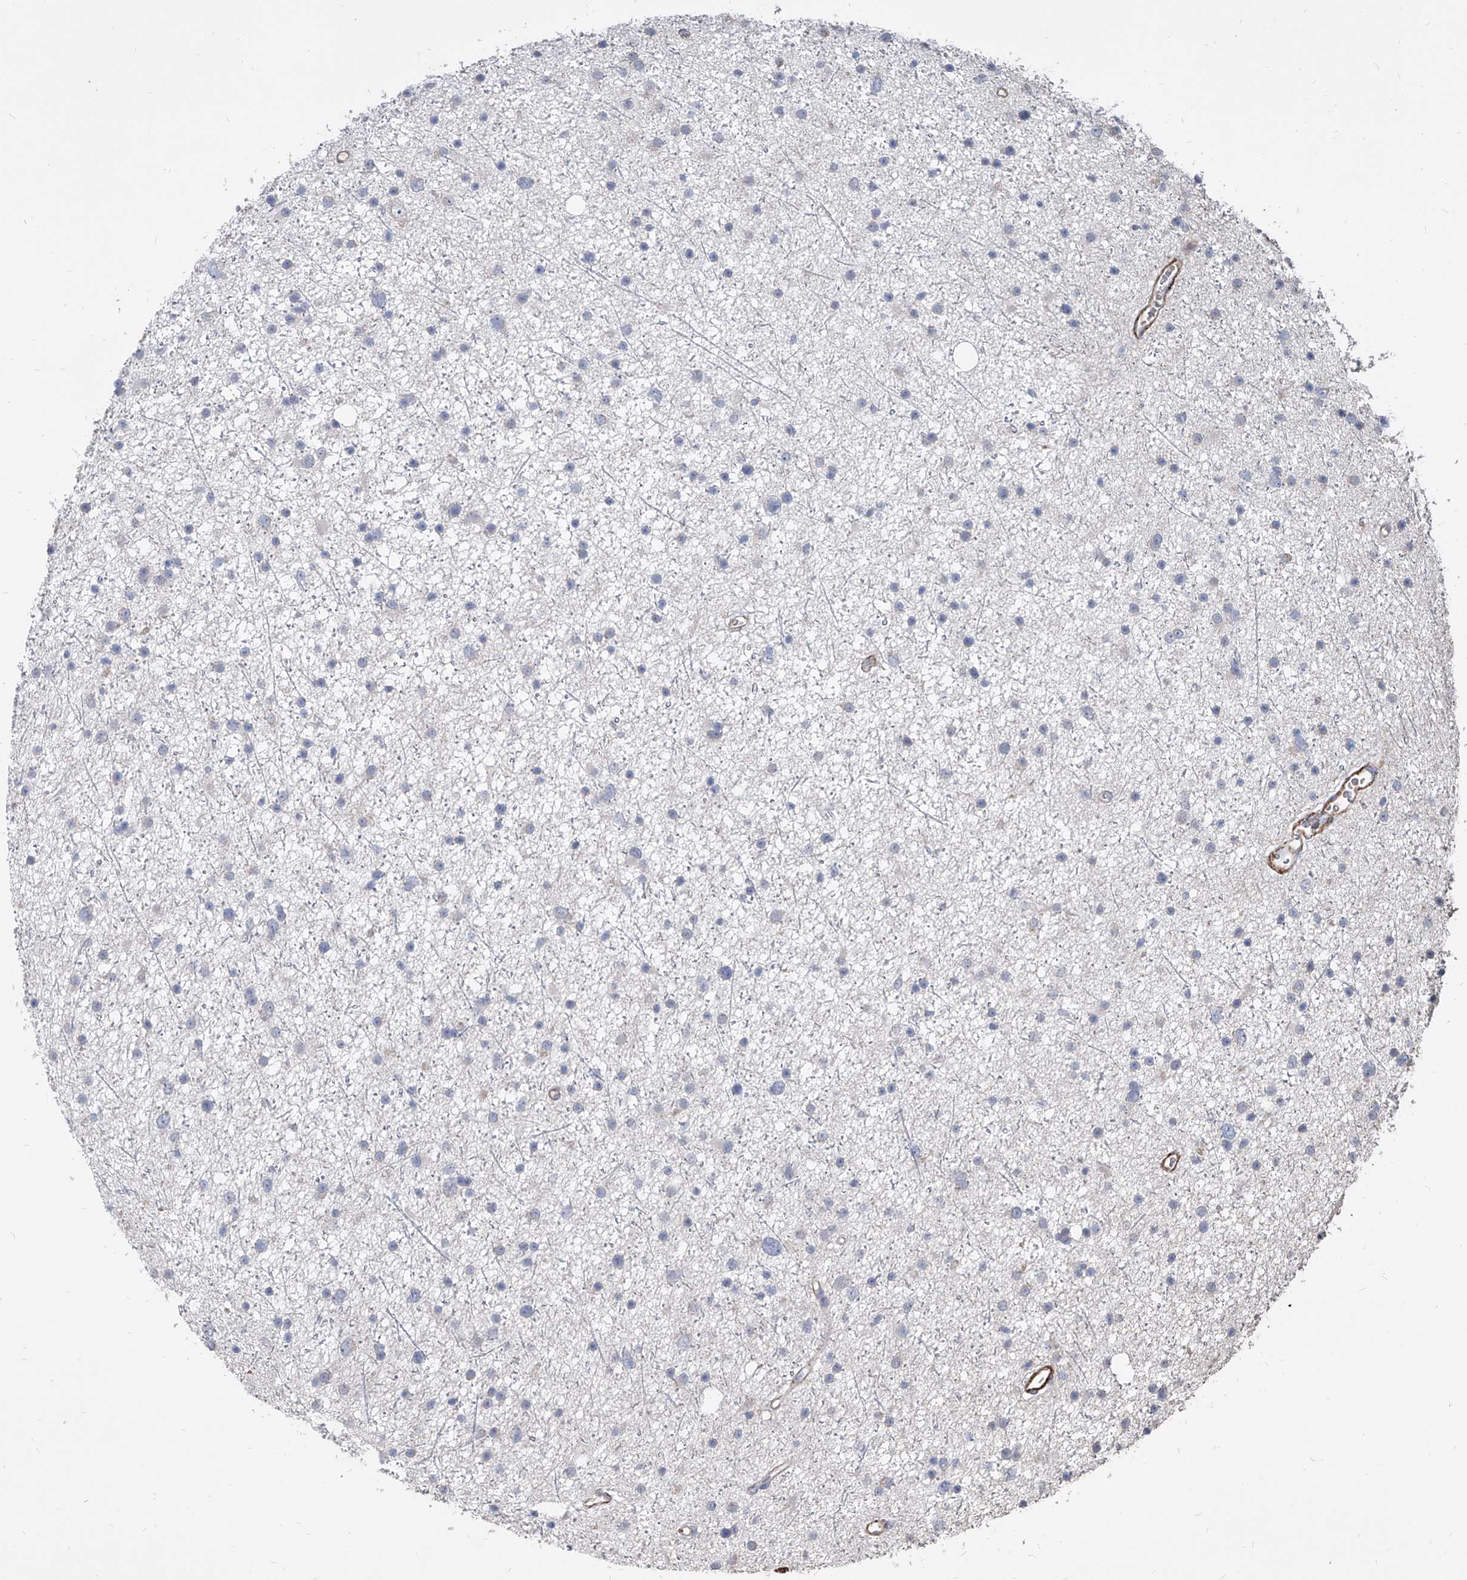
{"staining": {"intensity": "negative", "quantity": "none", "location": "none"}, "tissue": "glioma", "cell_type": "Tumor cells", "image_type": "cancer", "snomed": [{"axis": "morphology", "description": "Glioma, malignant, Low grade"}, {"axis": "topography", "description": "Cerebral cortex"}], "caption": "High power microscopy image of an IHC image of malignant glioma (low-grade), revealing no significant staining in tumor cells. (DAB (3,3'-diaminobenzidine) immunohistochemistry visualized using brightfield microscopy, high magnification).", "gene": "FAM83B", "patient": {"sex": "female", "age": 39}}